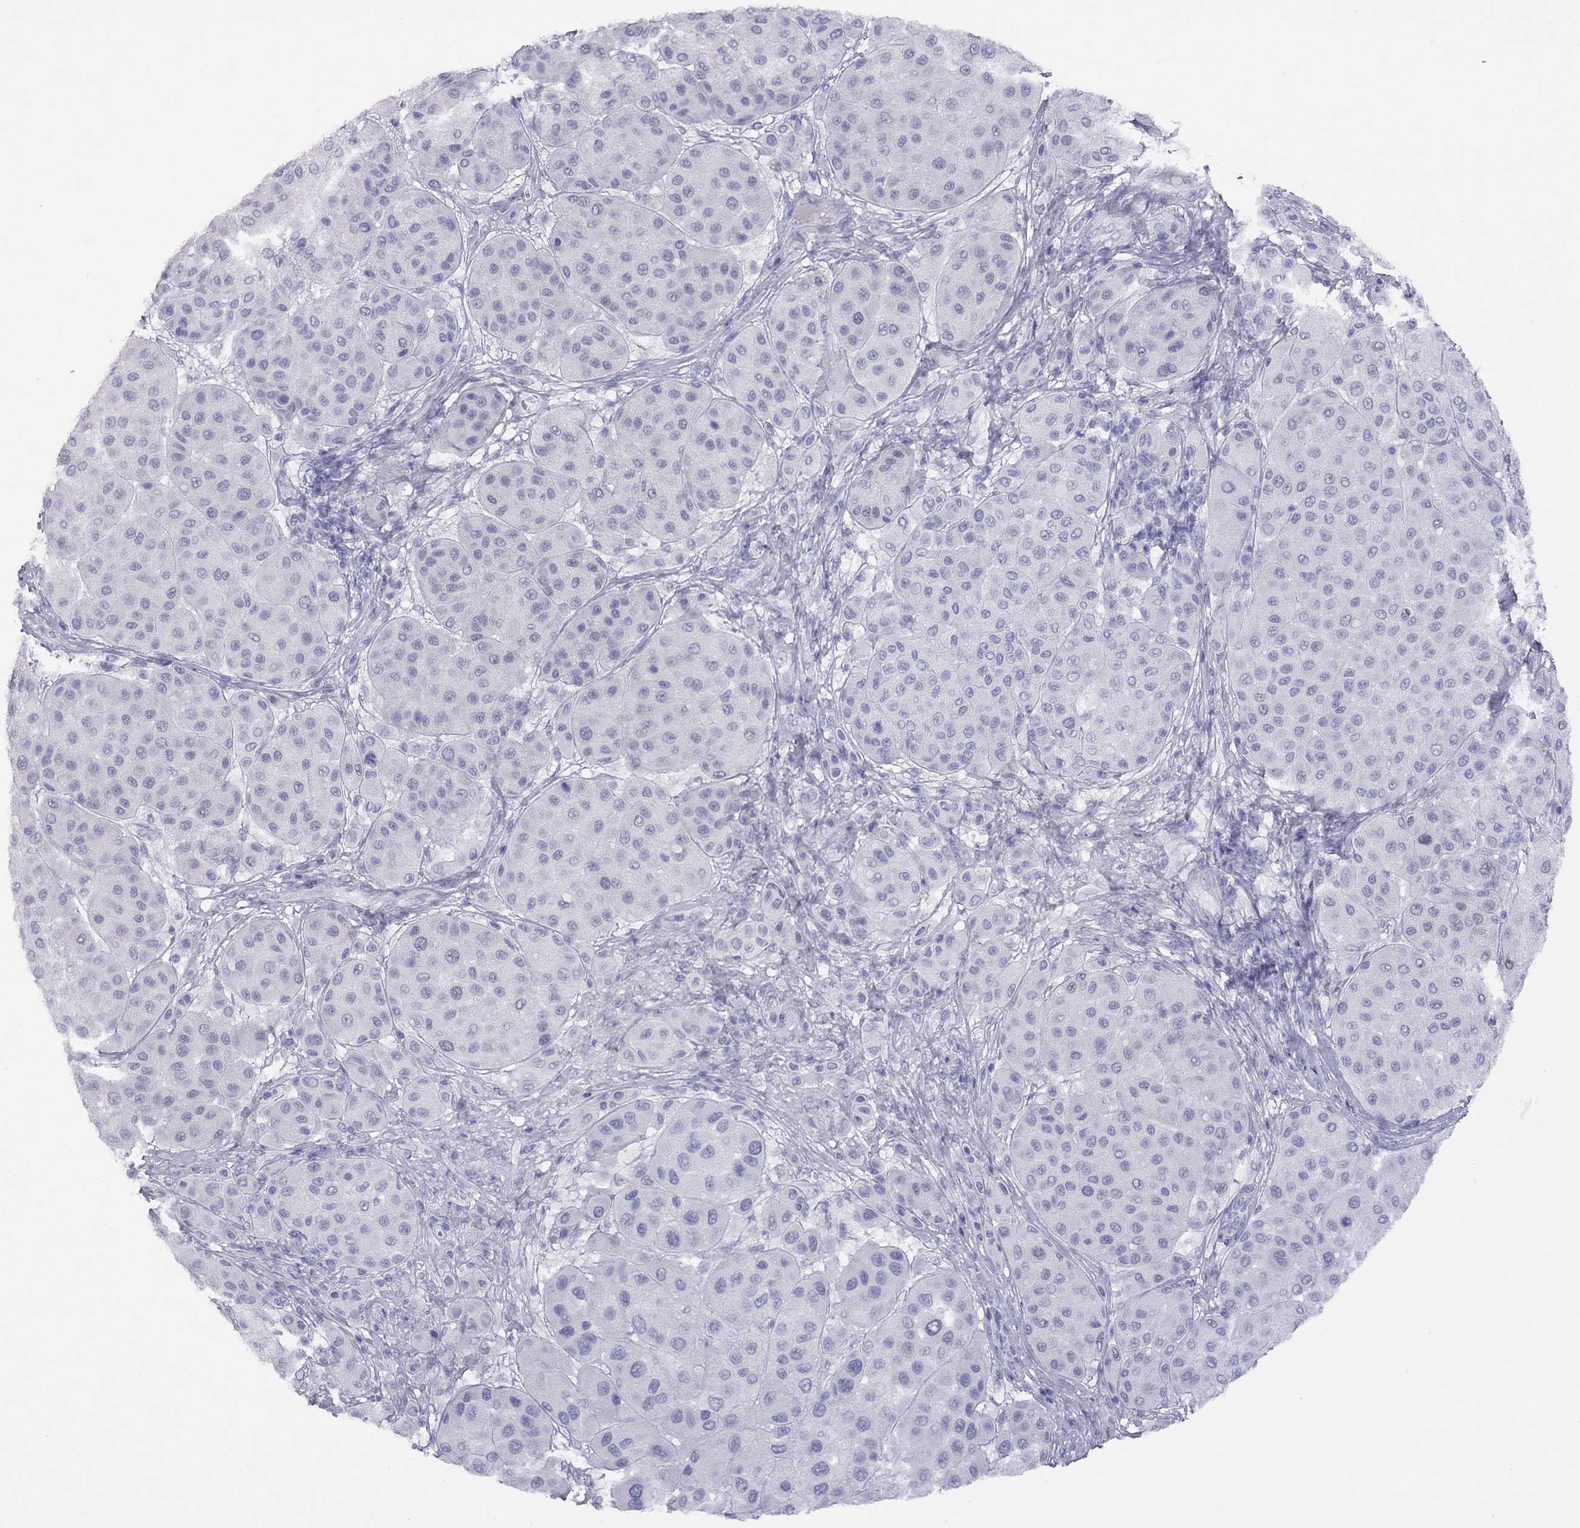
{"staining": {"intensity": "negative", "quantity": "none", "location": "none"}, "tissue": "melanoma", "cell_type": "Tumor cells", "image_type": "cancer", "snomed": [{"axis": "morphology", "description": "Malignant melanoma, Metastatic site"}, {"axis": "topography", "description": "Smooth muscle"}], "caption": "Tumor cells show no significant protein expression in melanoma.", "gene": "MUC16", "patient": {"sex": "male", "age": 41}}